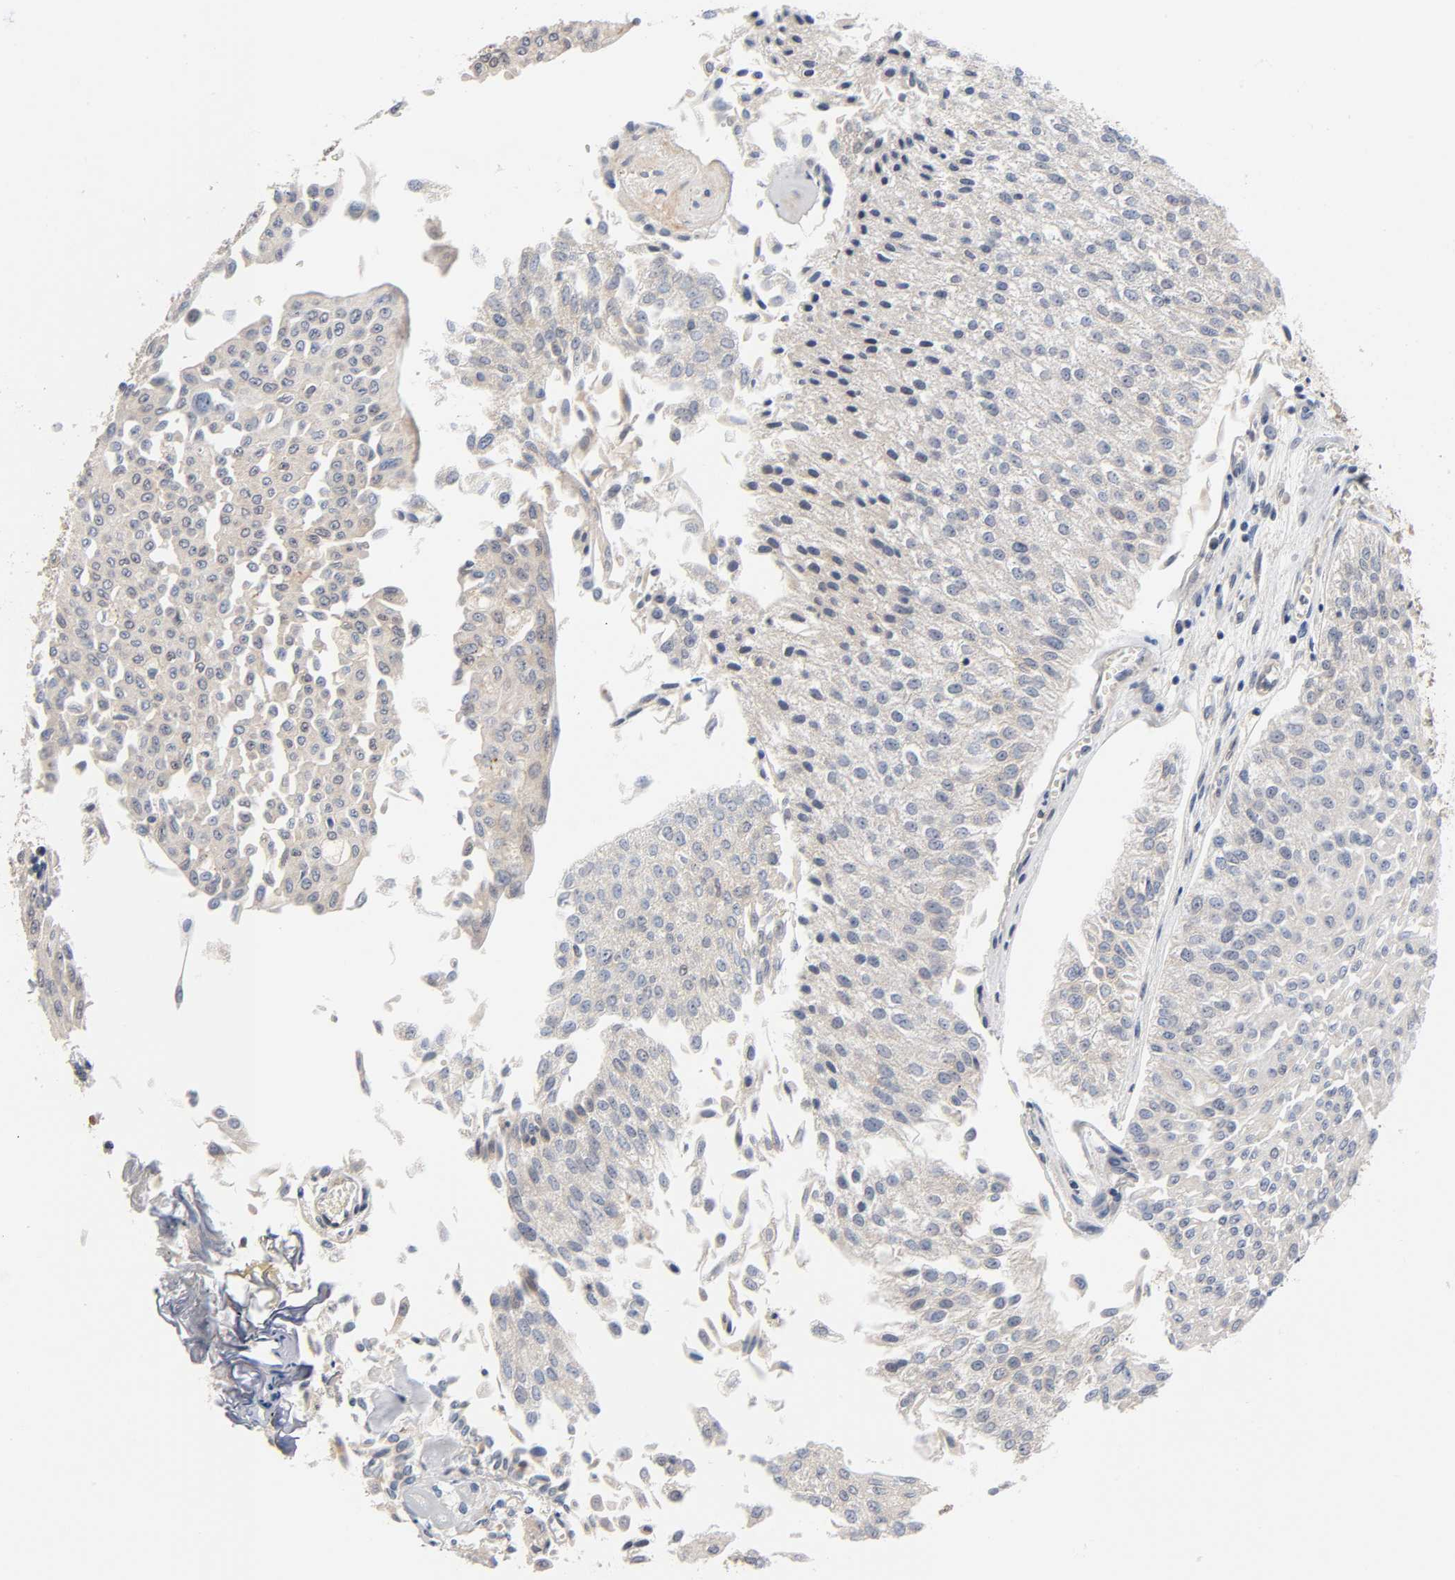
{"staining": {"intensity": "weak", "quantity": "25%-75%", "location": "cytoplasmic/membranous"}, "tissue": "urothelial cancer", "cell_type": "Tumor cells", "image_type": "cancer", "snomed": [{"axis": "morphology", "description": "Urothelial carcinoma, Low grade"}, {"axis": "topography", "description": "Urinary bladder"}], "caption": "Low-grade urothelial carcinoma was stained to show a protein in brown. There is low levels of weak cytoplasmic/membranous staining in approximately 25%-75% of tumor cells.", "gene": "PRKAB1", "patient": {"sex": "male", "age": 86}}